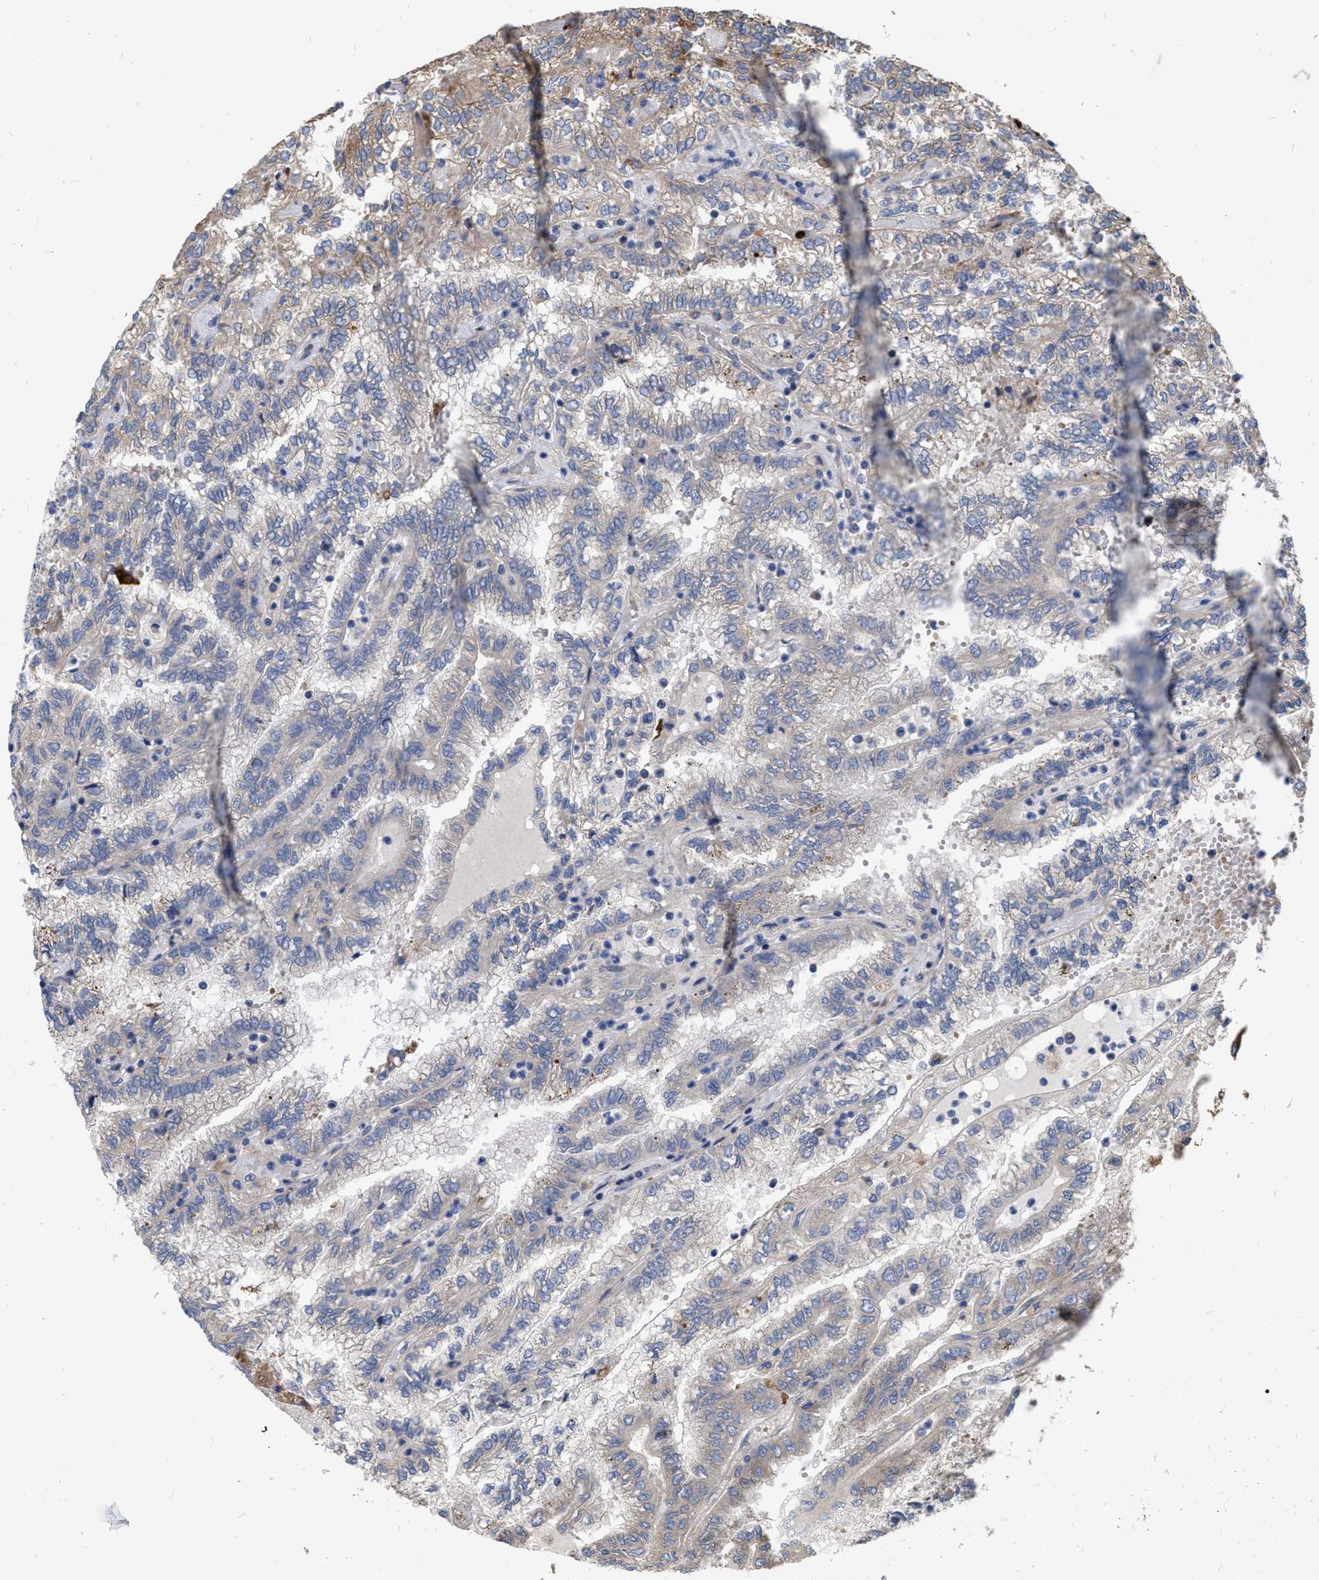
{"staining": {"intensity": "negative", "quantity": "none", "location": "none"}, "tissue": "renal cancer", "cell_type": "Tumor cells", "image_type": "cancer", "snomed": [{"axis": "morphology", "description": "Inflammation, NOS"}, {"axis": "morphology", "description": "Adenocarcinoma, NOS"}, {"axis": "topography", "description": "Kidney"}], "caption": "Immunohistochemistry of adenocarcinoma (renal) displays no positivity in tumor cells.", "gene": "MLST8", "patient": {"sex": "male", "age": 68}}